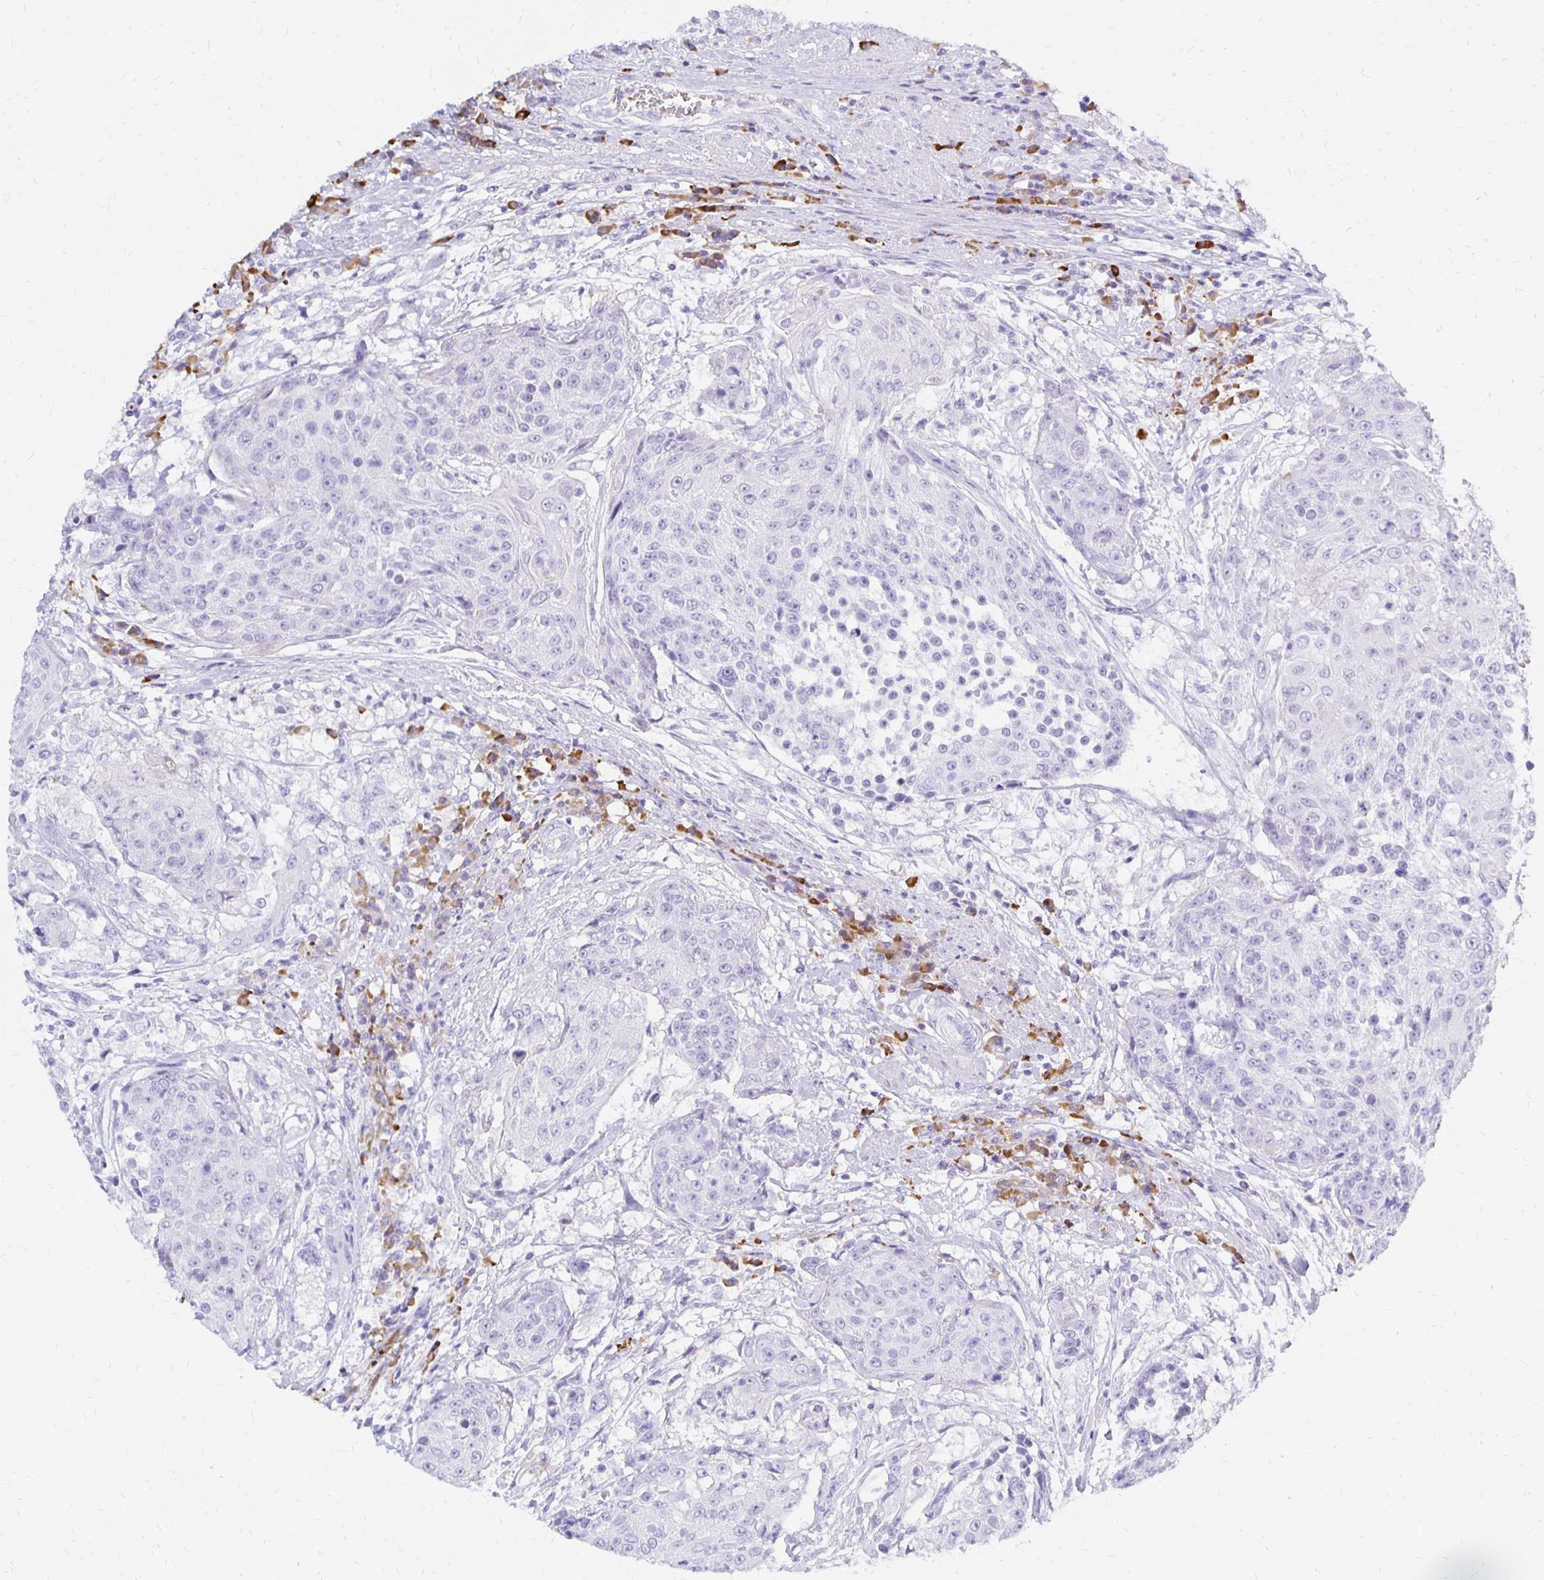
{"staining": {"intensity": "negative", "quantity": "none", "location": "none"}, "tissue": "urothelial cancer", "cell_type": "Tumor cells", "image_type": "cancer", "snomed": [{"axis": "morphology", "description": "Urothelial carcinoma, High grade"}, {"axis": "topography", "description": "Urinary bladder"}], "caption": "Immunohistochemistry (IHC) micrograph of neoplastic tissue: urothelial carcinoma (high-grade) stained with DAB (3,3'-diaminobenzidine) shows no significant protein expression in tumor cells.", "gene": "FNTB", "patient": {"sex": "female", "age": 63}}